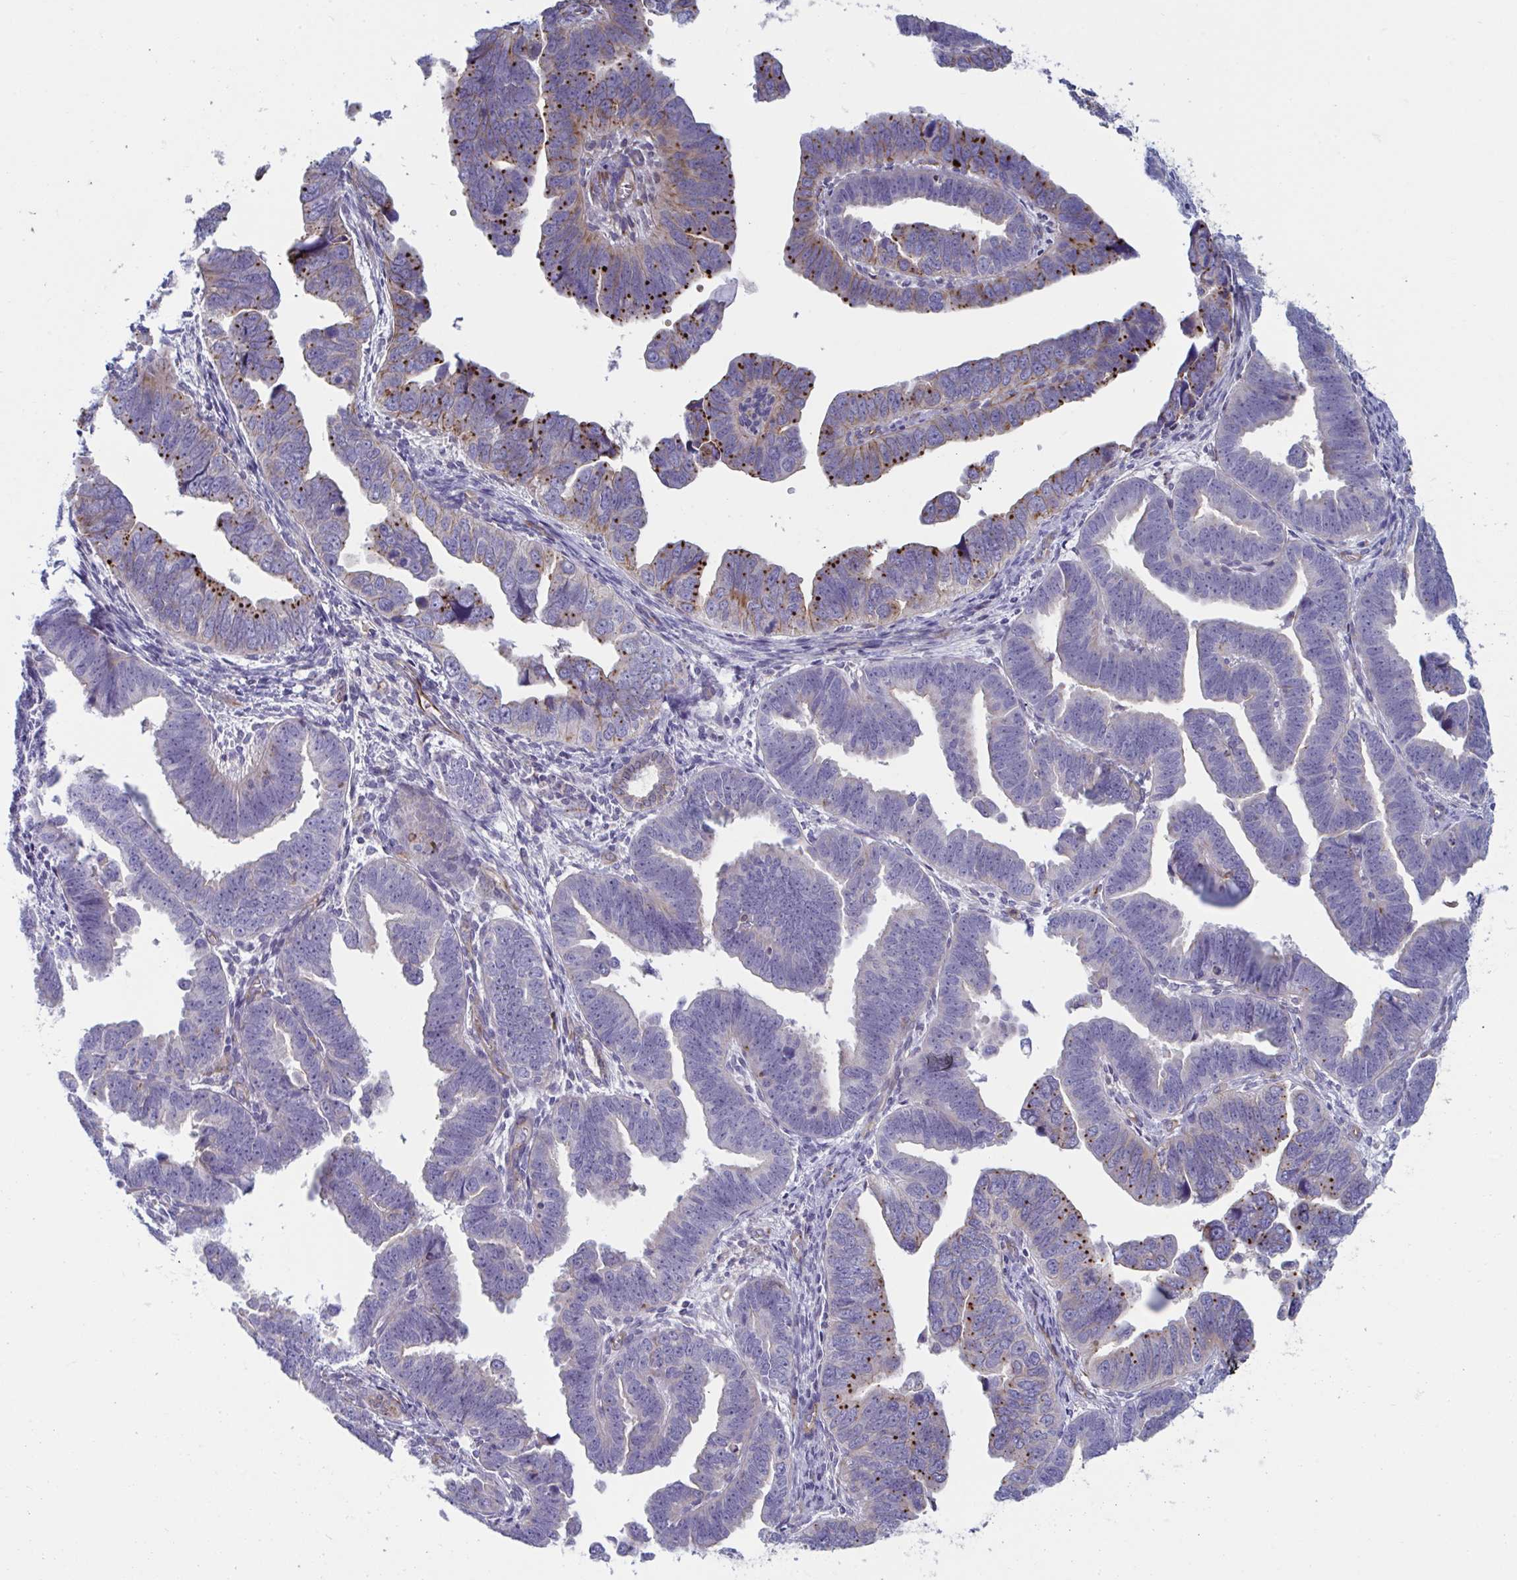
{"staining": {"intensity": "strong", "quantity": "<25%", "location": "cytoplasmic/membranous"}, "tissue": "endometrial cancer", "cell_type": "Tumor cells", "image_type": "cancer", "snomed": [{"axis": "morphology", "description": "Adenocarcinoma, NOS"}, {"axis": "topography", "description": "Endometrium"}], "caption": "Endometrial cancer tissue demonstrates strong cytoplasmic/membranous expression in approximately <25% of tumor cells, visualized by immunohistochemistry. The protein is shown in brown color, while the nuclei are stained blue.", "gene": "SLC9A6", "patient": {"sex": "female", "age": 75}}